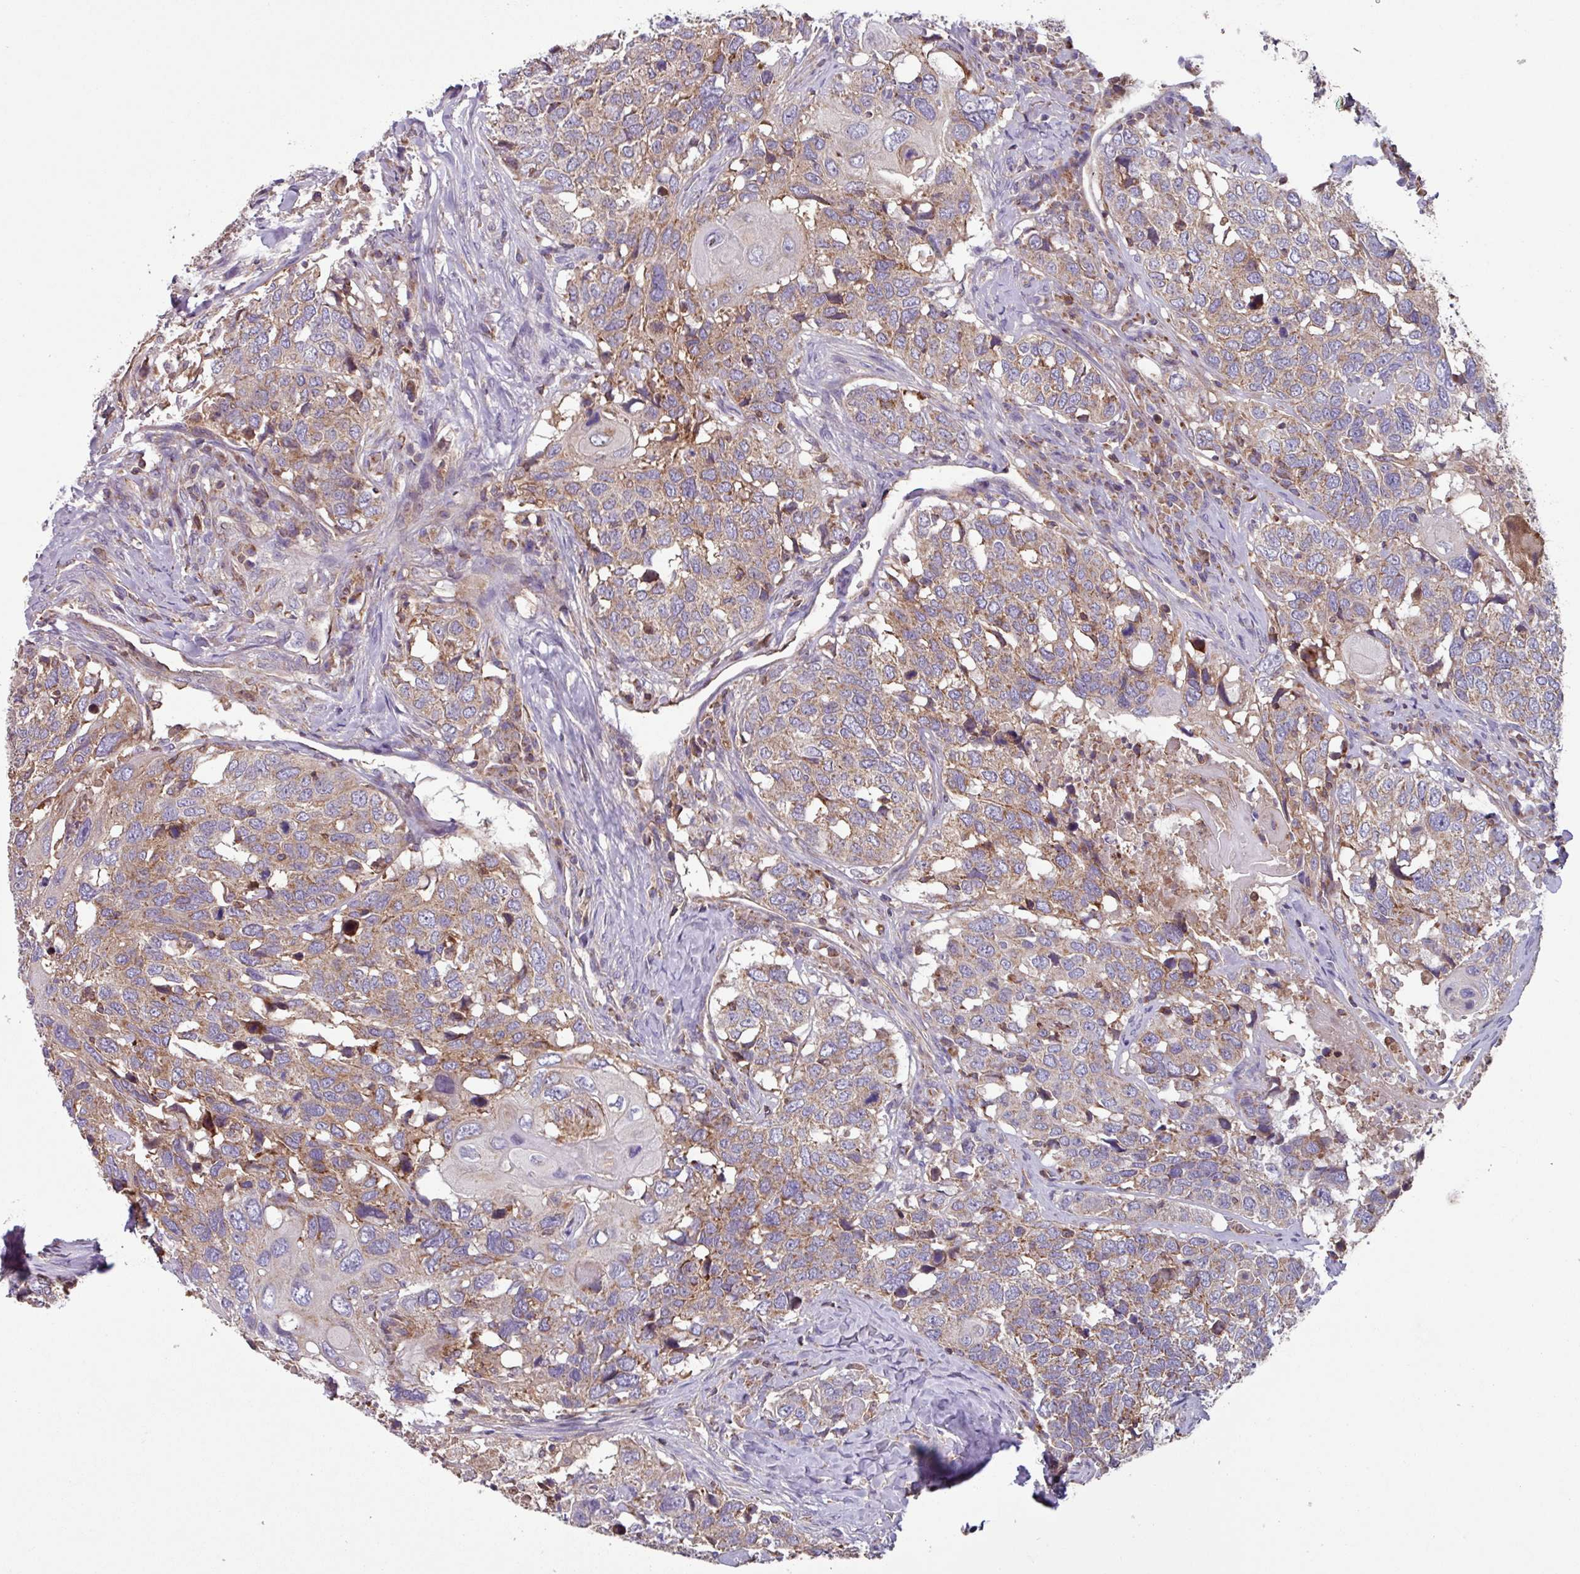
{"staining": {"intensity": "weak", "quantity": ">75%", "location": "cytoplasmic/membranous"}, "tissue": "head and neck cancer", "cell_type": "Tumor cells", "image_type": "cancer", "snomed": [{"axis": "morphology", "description": "Normal tissue, NOS"}, {"axis": "morphology", "description": "Squamous cell carcinoma, NOS"}, {"axis": "topography", "description": "Skeletal muscle"}, {"axis": "topography", "description": "Vascular tissue"}, {"axis": "topography", "description": "Peripheral nerve tissue"}, {"axis": "topography", "description": "Head-Neck"}], "caption": "Brown immunohistochemical staining in head and neck cancer demonstrates weak cytoplasmic/membranous positivity in about >75% of tumor cells.", "gene": "PLEKHD1", "patient": {"sex": "male", "age": 66}}